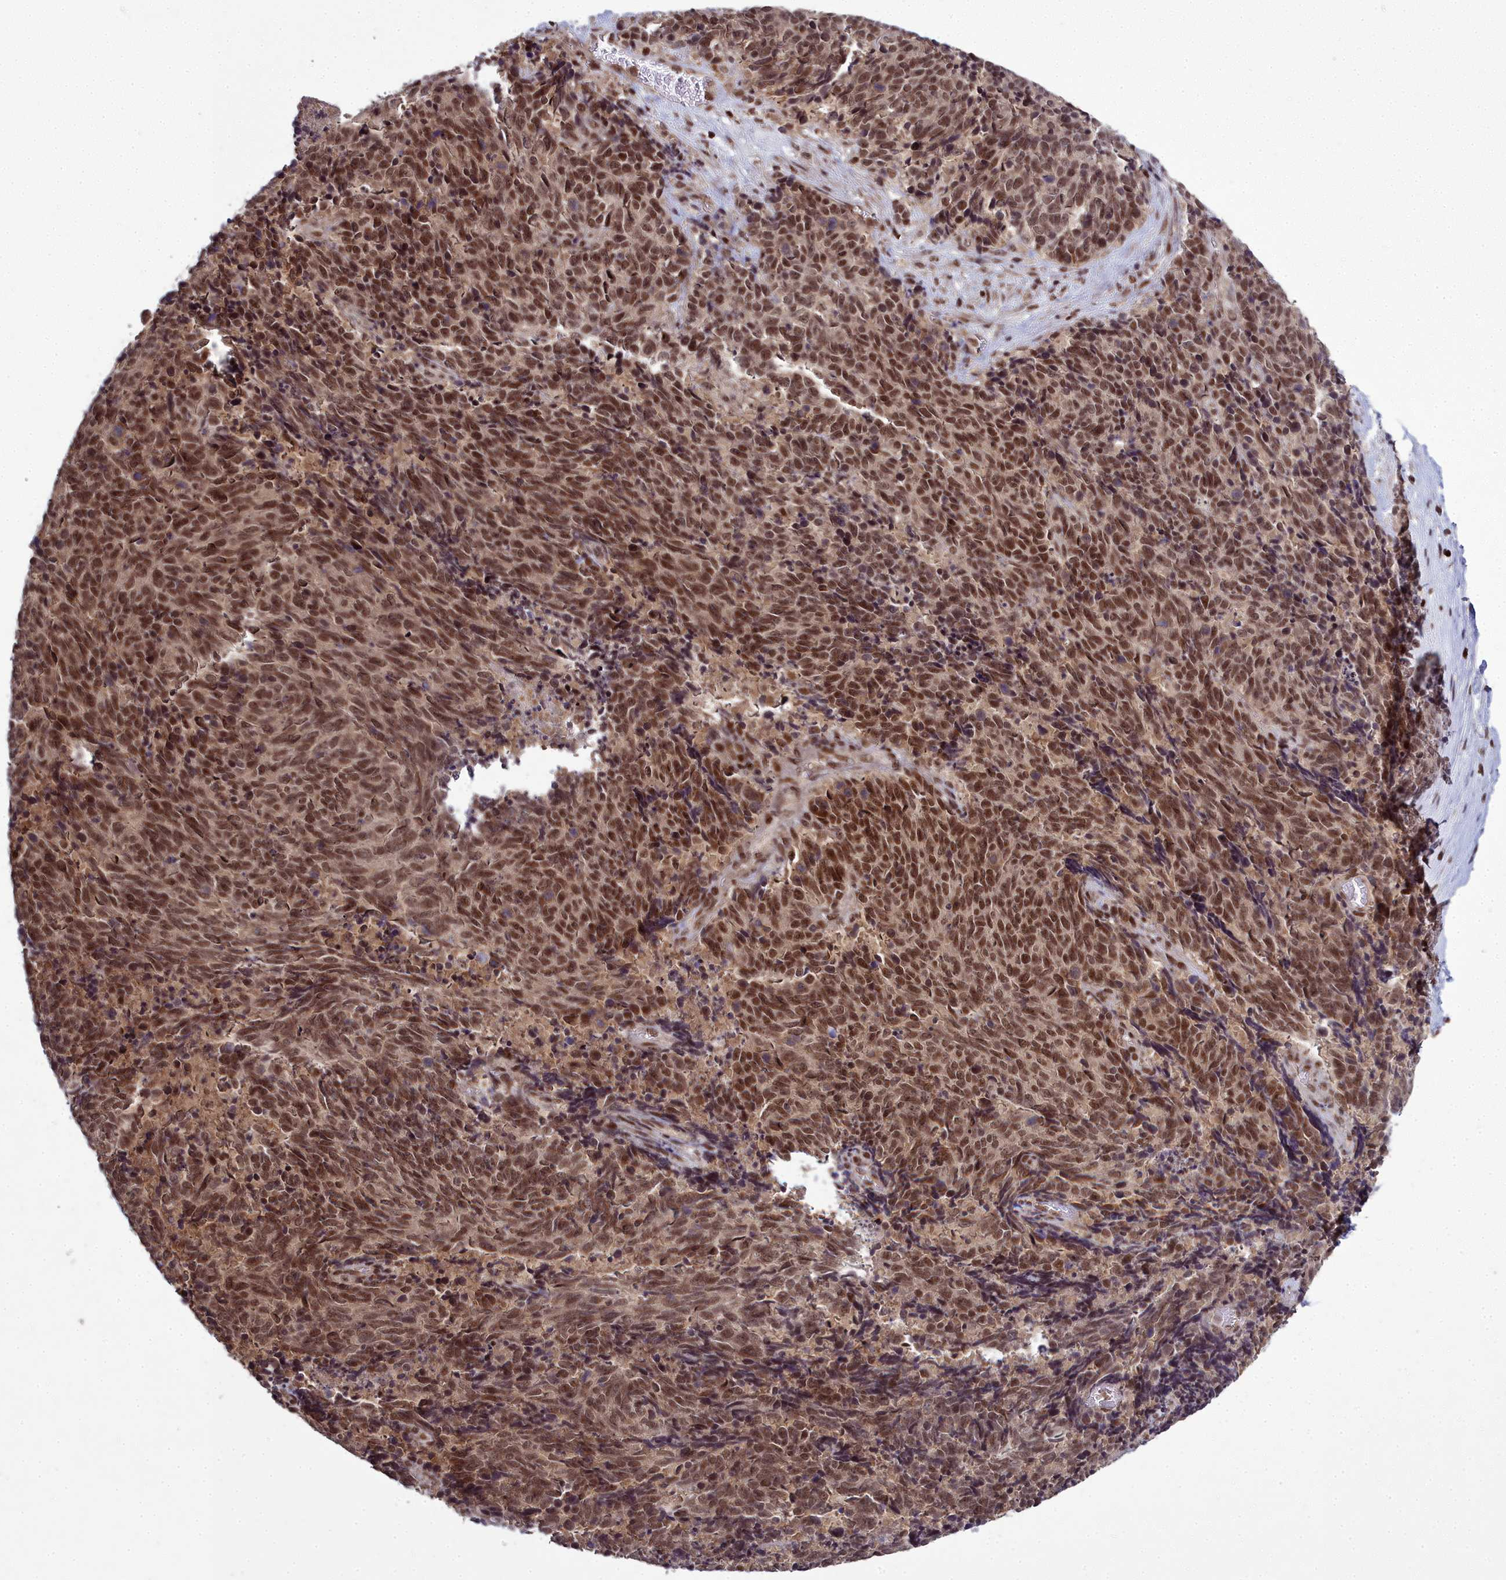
{"staining": {"intensity": "strong", "quantity": ">75%", "location": "nuclear"}, "tissue": "cervical cancer", "cell_type": "Tumor cells", "image_type": "cancer", "snomed": [{"axis": "morphology", "description": "Squamous cell carcinoma, NOS"}, {"axis": "topography", "description": "Cervix"}], "caption": "Immunohistochemistry (IHC) (DAB (3,3'-diaminobenzidine)) staining of human squamous cell carcinoma (cervical) demonstrates strong nuclear protein positivity in approximately >75% of tumor cells. The staining was performed using DAB (3,3'-diaminobenzidine) to visualize the protein expression in brown, while the nuclei were stained in blue with hematoxylin (Magnification: 20x).", "gene": "GMEB1", "patient": {"sex": "female", "age": 29}}